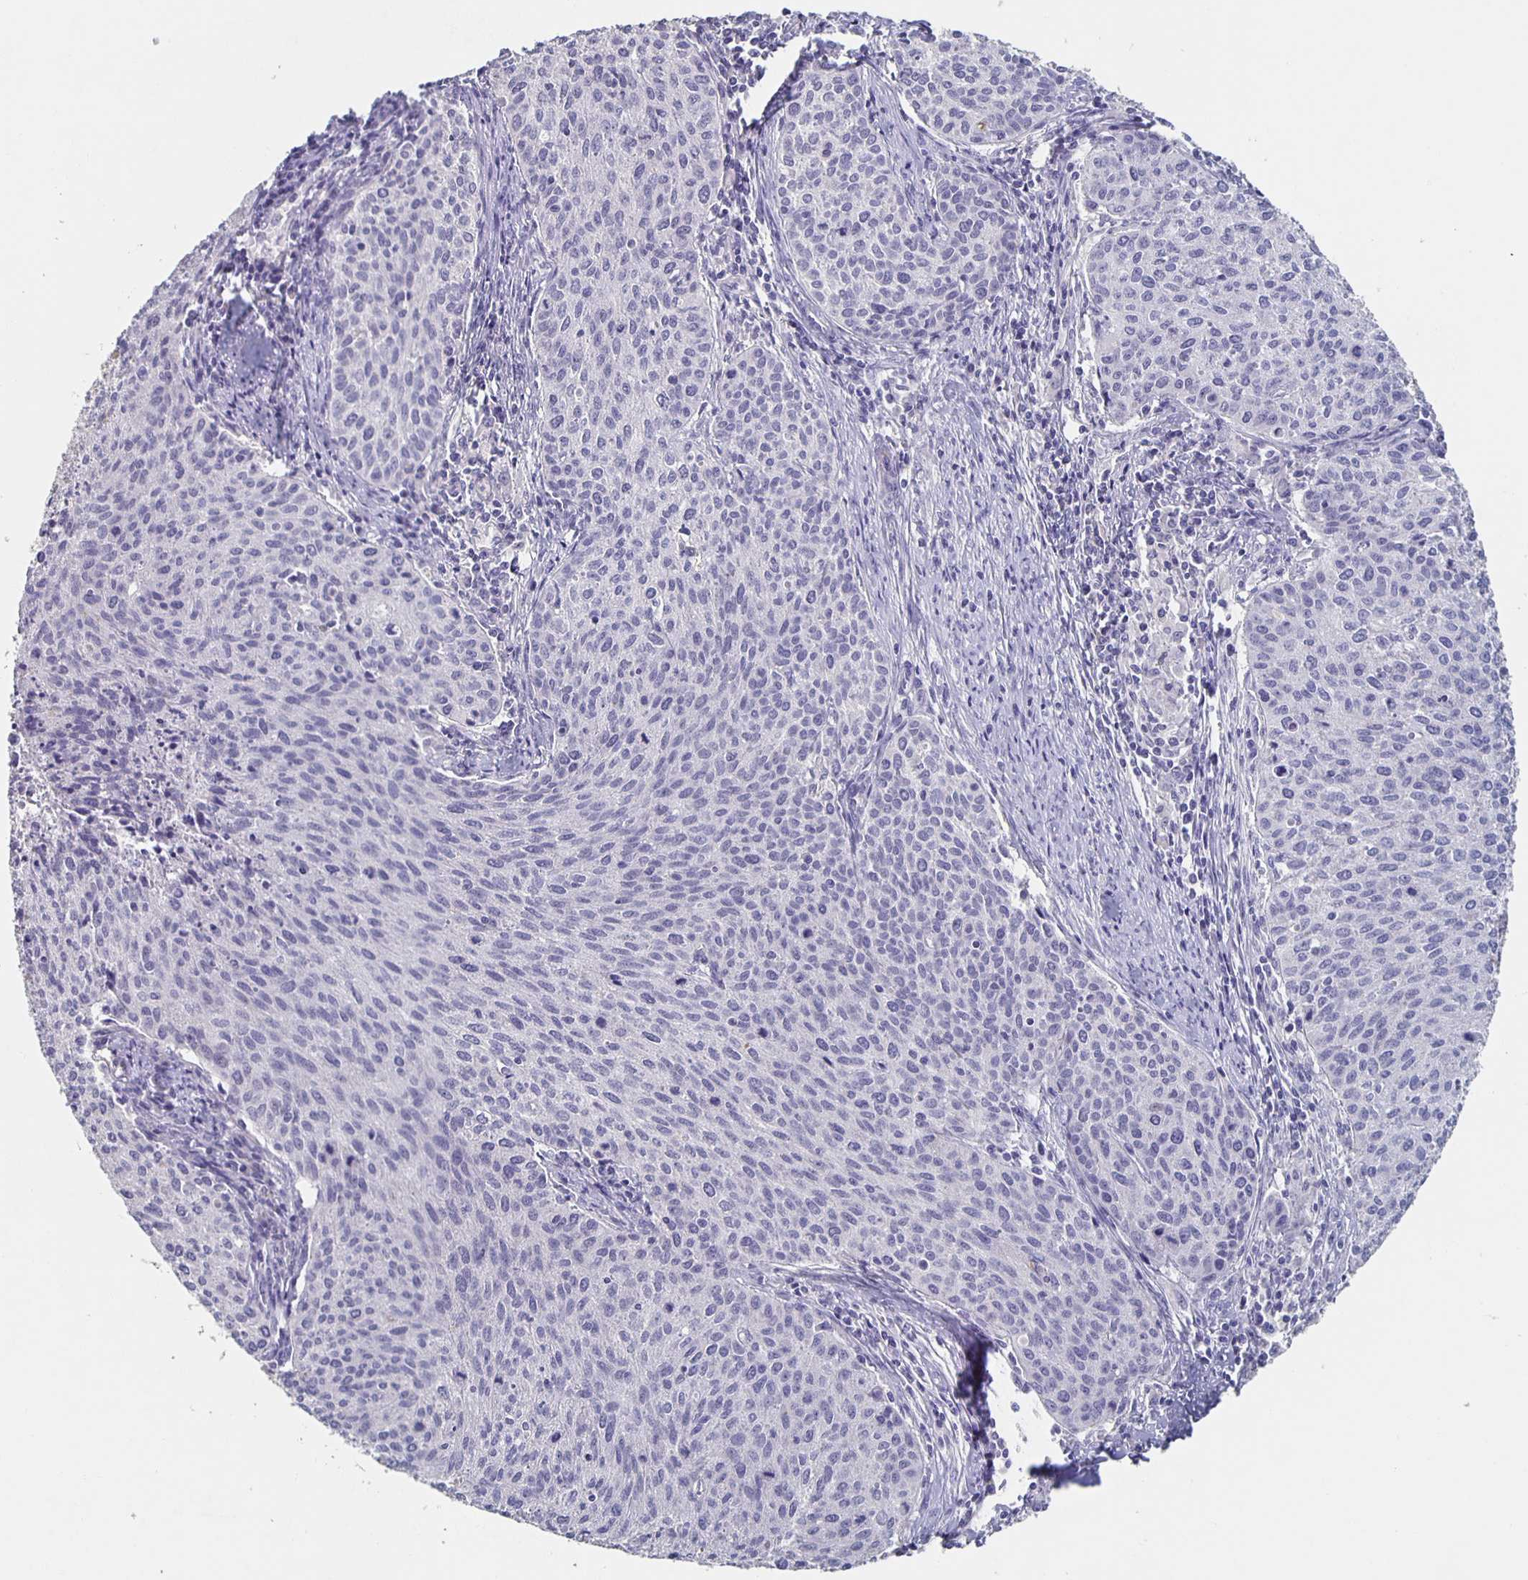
{"staining": {"intensity": "negative", "quantity": "none", "location": "none"}, "tissue": "cervical cancer", "cell_type": "Tumor cells", "image_type": "cancer", "snomed": [{"axis": "morphology", "description": "Squamous cell carcinoma, NOS"}, {"axis": "topography", "description": "Cervix"}], "caption": "DAB immunohistochemical staining of cervical squamous cell carcinoma demonstrates no significant expression in tumor cells.", "gene": "CACNA2D2", "patient": {"sex": "female", "age": 38}}